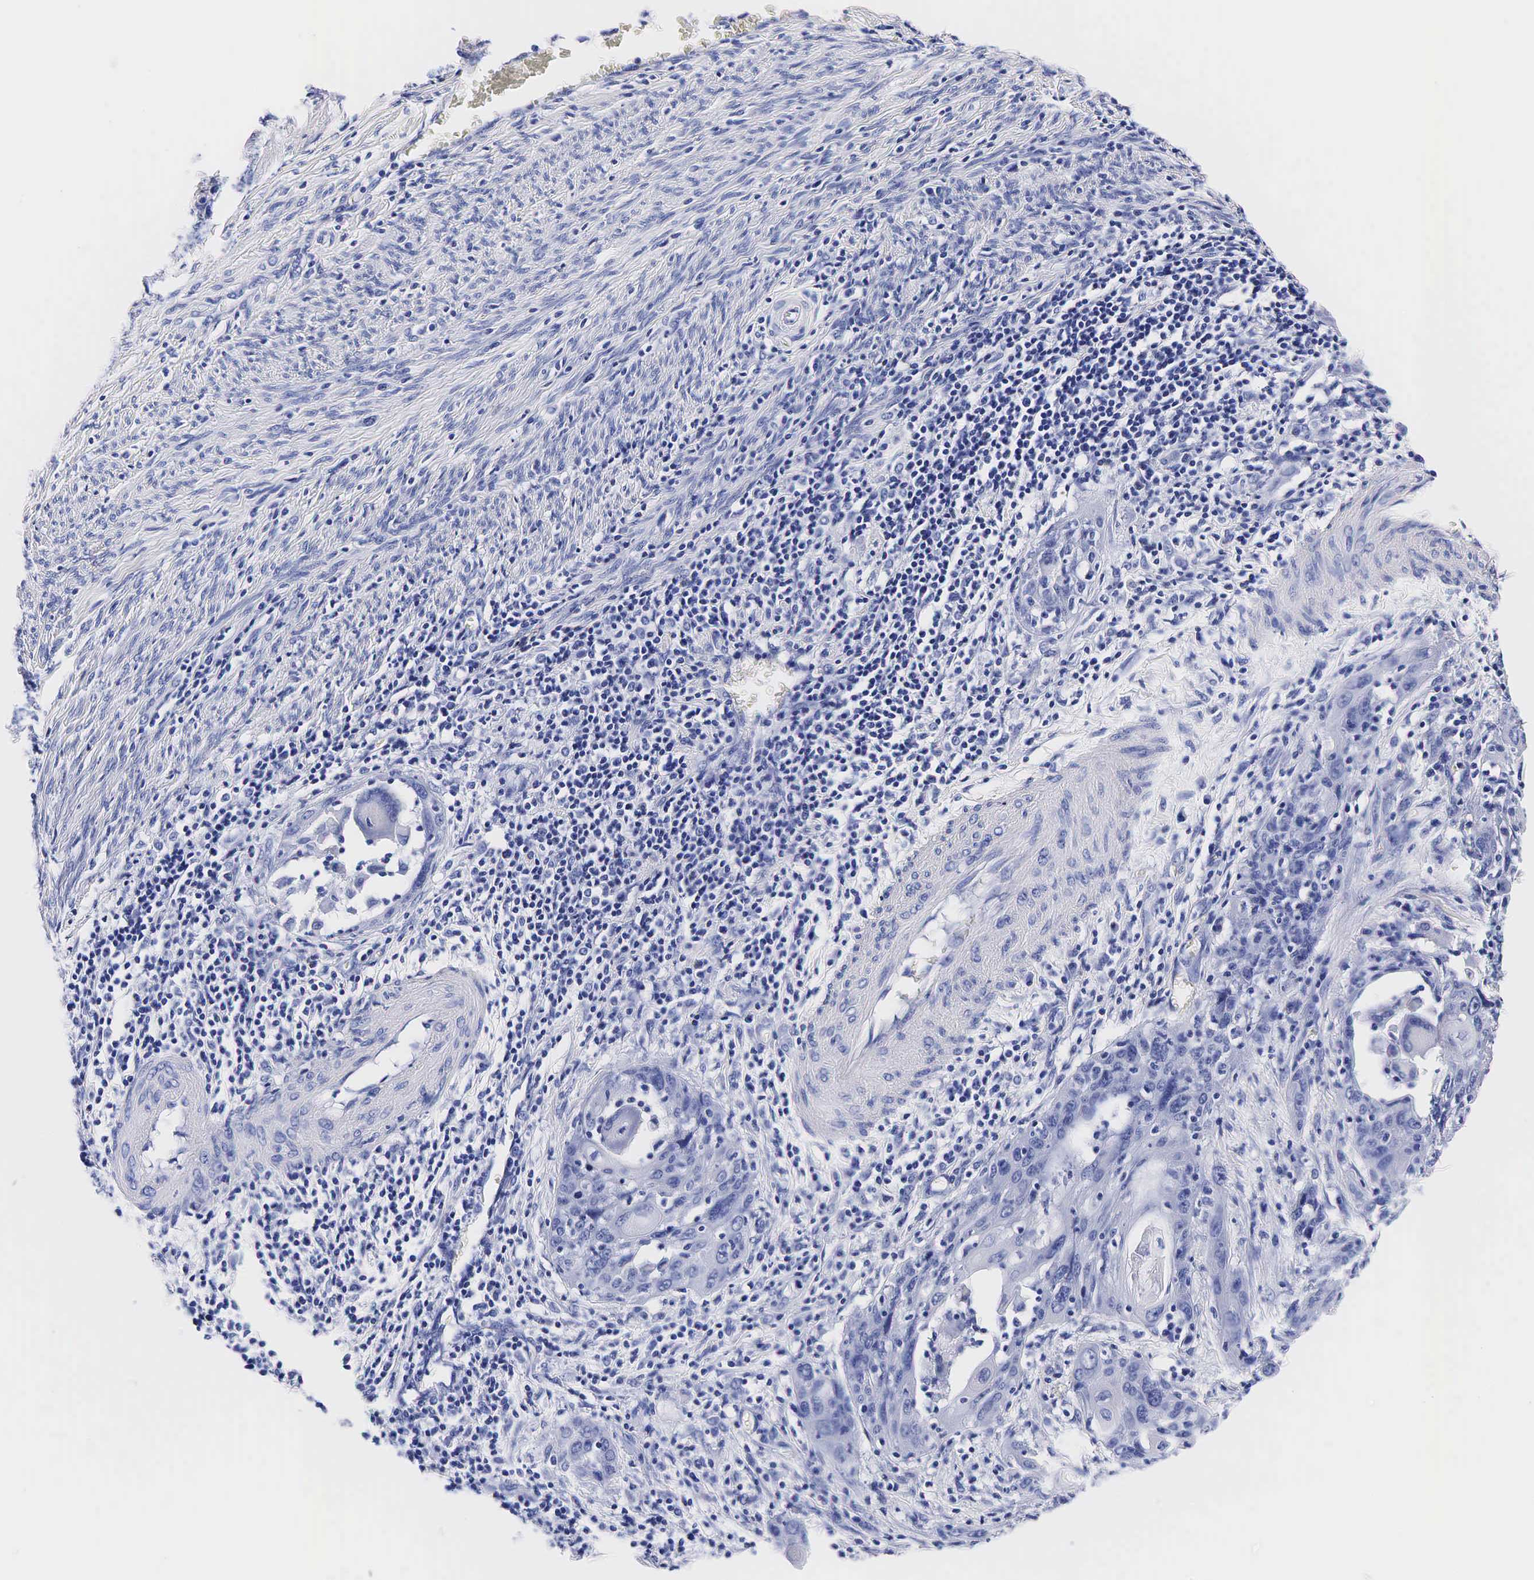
{"staining": {"intensity": "negative", "quantity": "none", "location": "none"}, "tissue": "cervical cancer", "cell_type": "Tumor cells", "image_type": "cancer", "snomed": [{"axis": "morphology", "description": "Squamous cell carcinoma, NOS"}, {"axis": "topography", "description": "Cervix"}], "caption": "Micrograph shows no protein expression in tumor cells of cervical squamous cell carcinoma tissue.", "gene": "TG", "patient": {"sex": "female", "age": 54}}